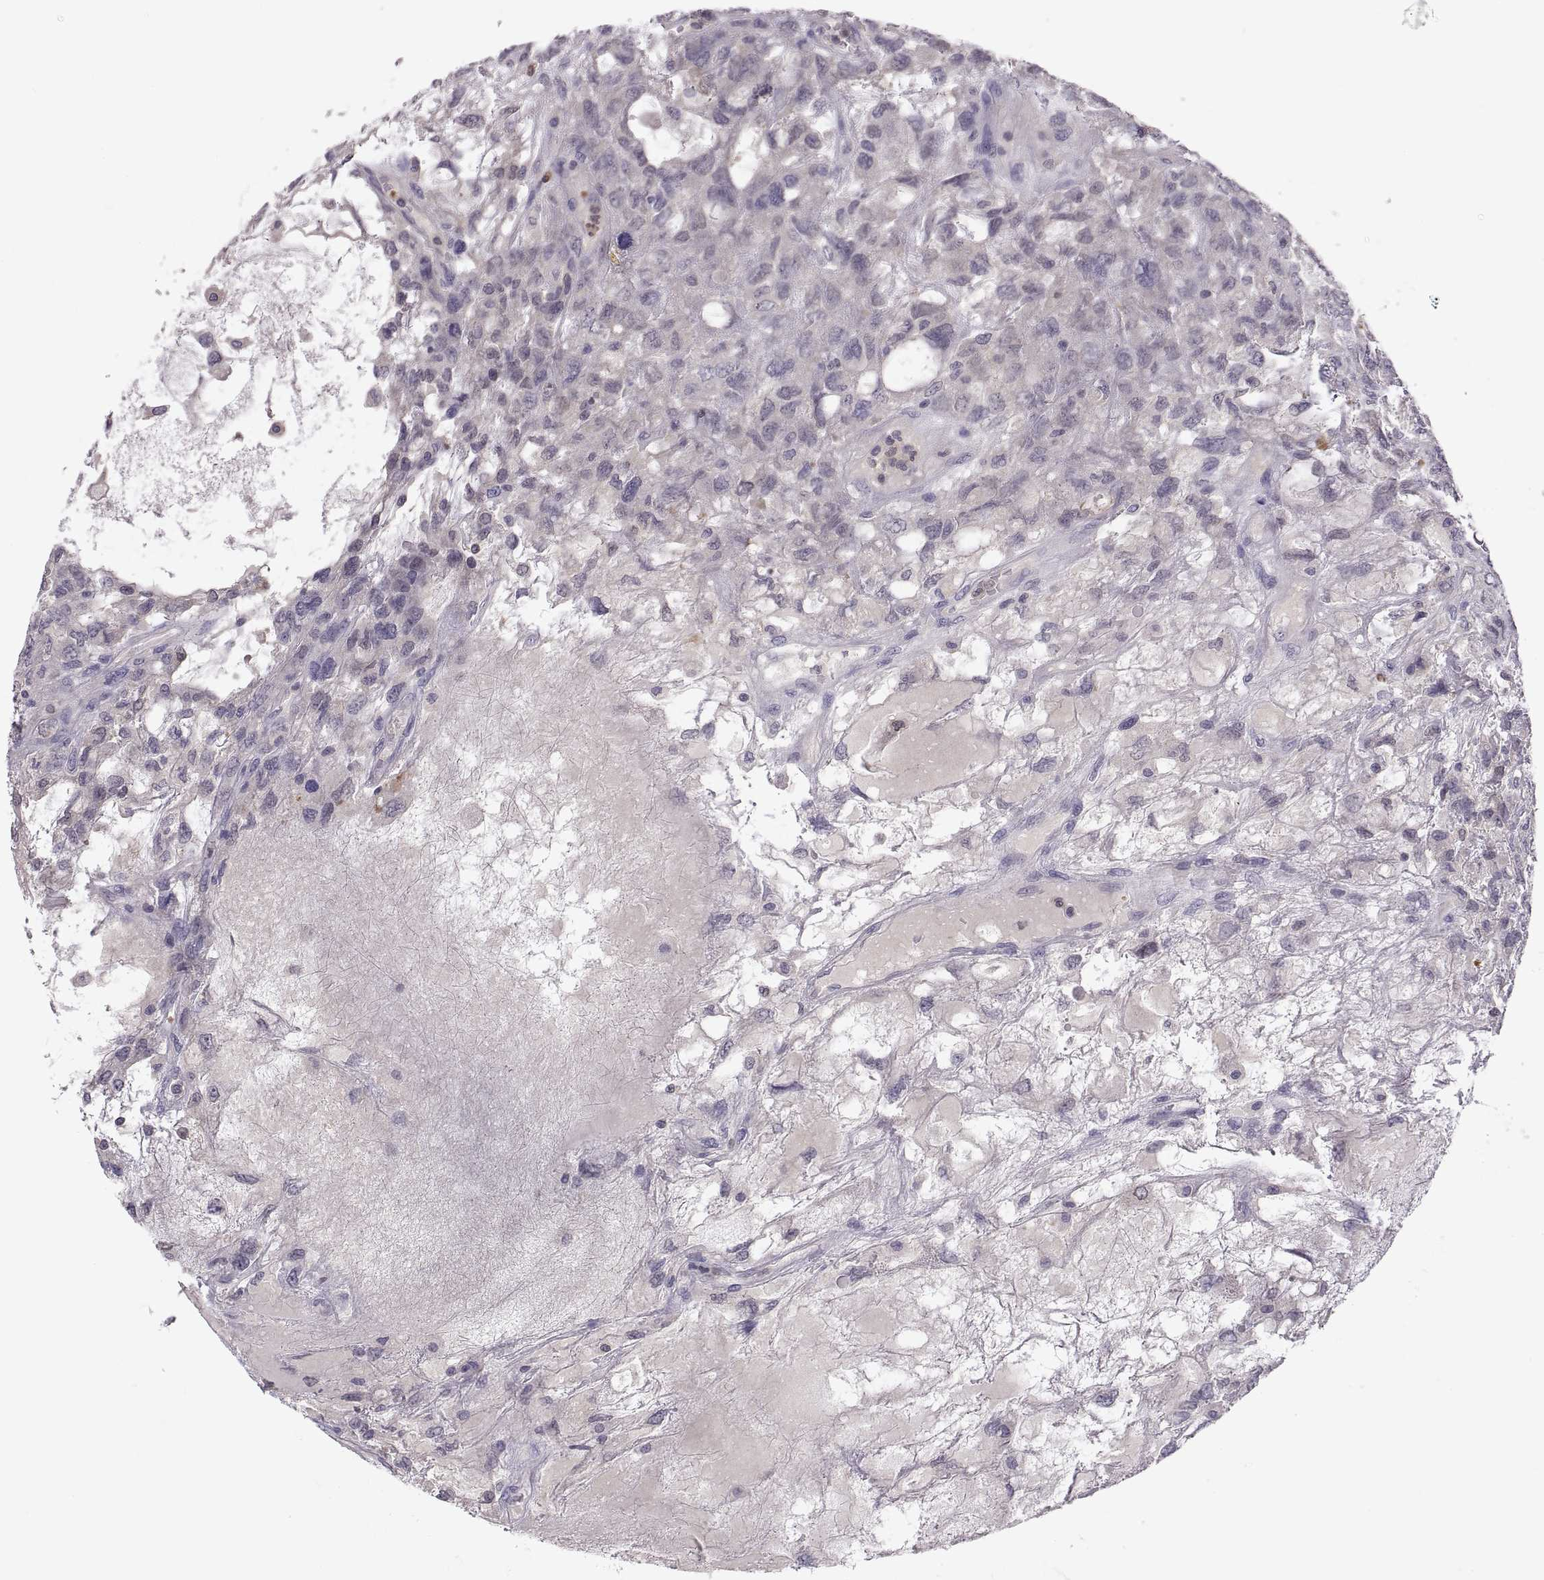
{"staining": {"intensity": "negative", "quantity": "none", "location": "none"}, "tissue": "testis cancer", "cell_type": "Tumor cells", "image_type": "cancer", "snomed": [{"axis": "morphology", "description": "Seminoma, NOS"}, {"axis": "topography", "description": "Testis"}], "caption": "The histopathology image displays no significant expression in tumor cells of testis cancer (seminoma).", "gene": "FGF9", "patient": {"sex": "male", "age": 52}}